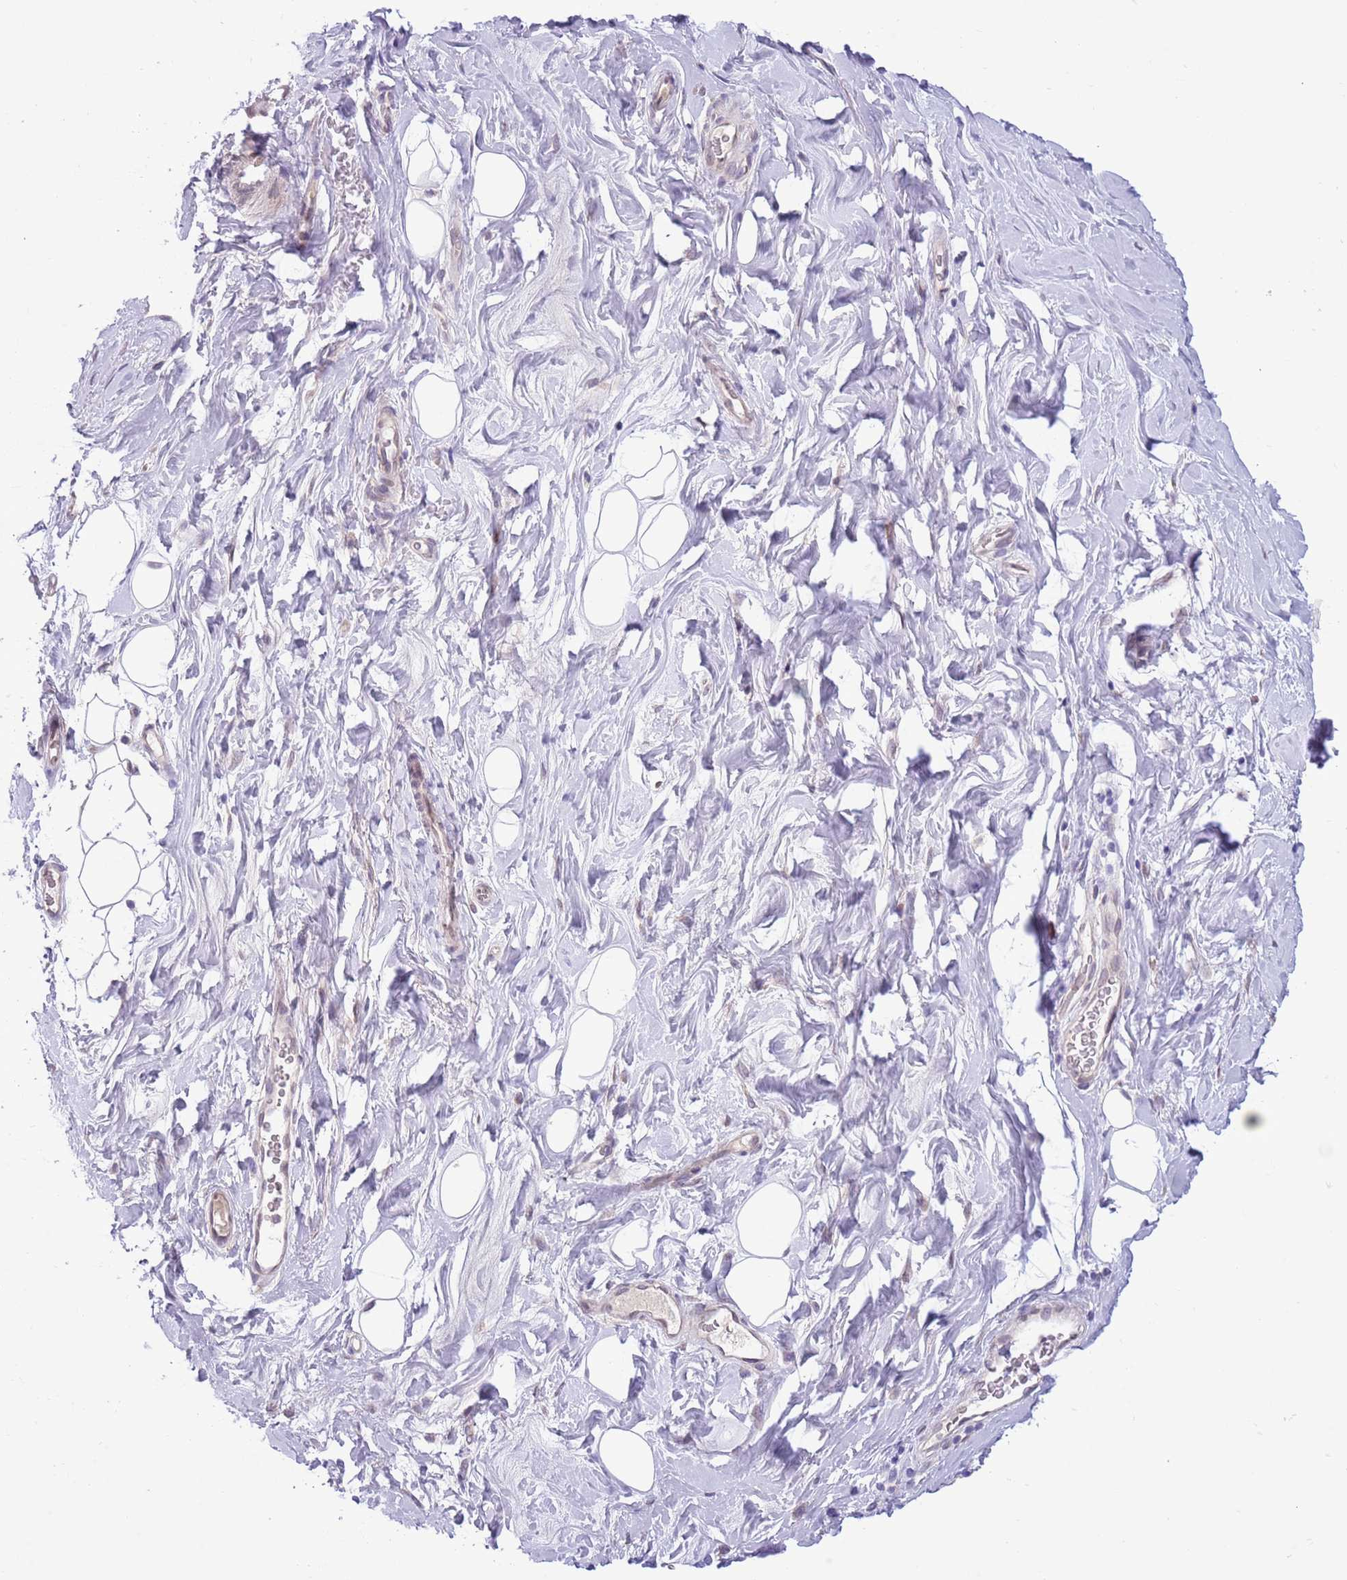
{"staining": {"intensity": "negative", "quantity": "none", "location": "none"}, "tissue": "adipose tissue", "cell_type": "Adipocytes", "image_type": "normal", "snomed": [{"axis": "morphology", "description": "Normal tissue, NOS"}, {"axis": "topography", "description": "Breast"}], "caption": "Immunohistochemistry (IHC) of benign adipose tissue reveals no positivity in adipocytes.", "gene": "CCND2", "patient": {"sex": "female", "age": 26}}